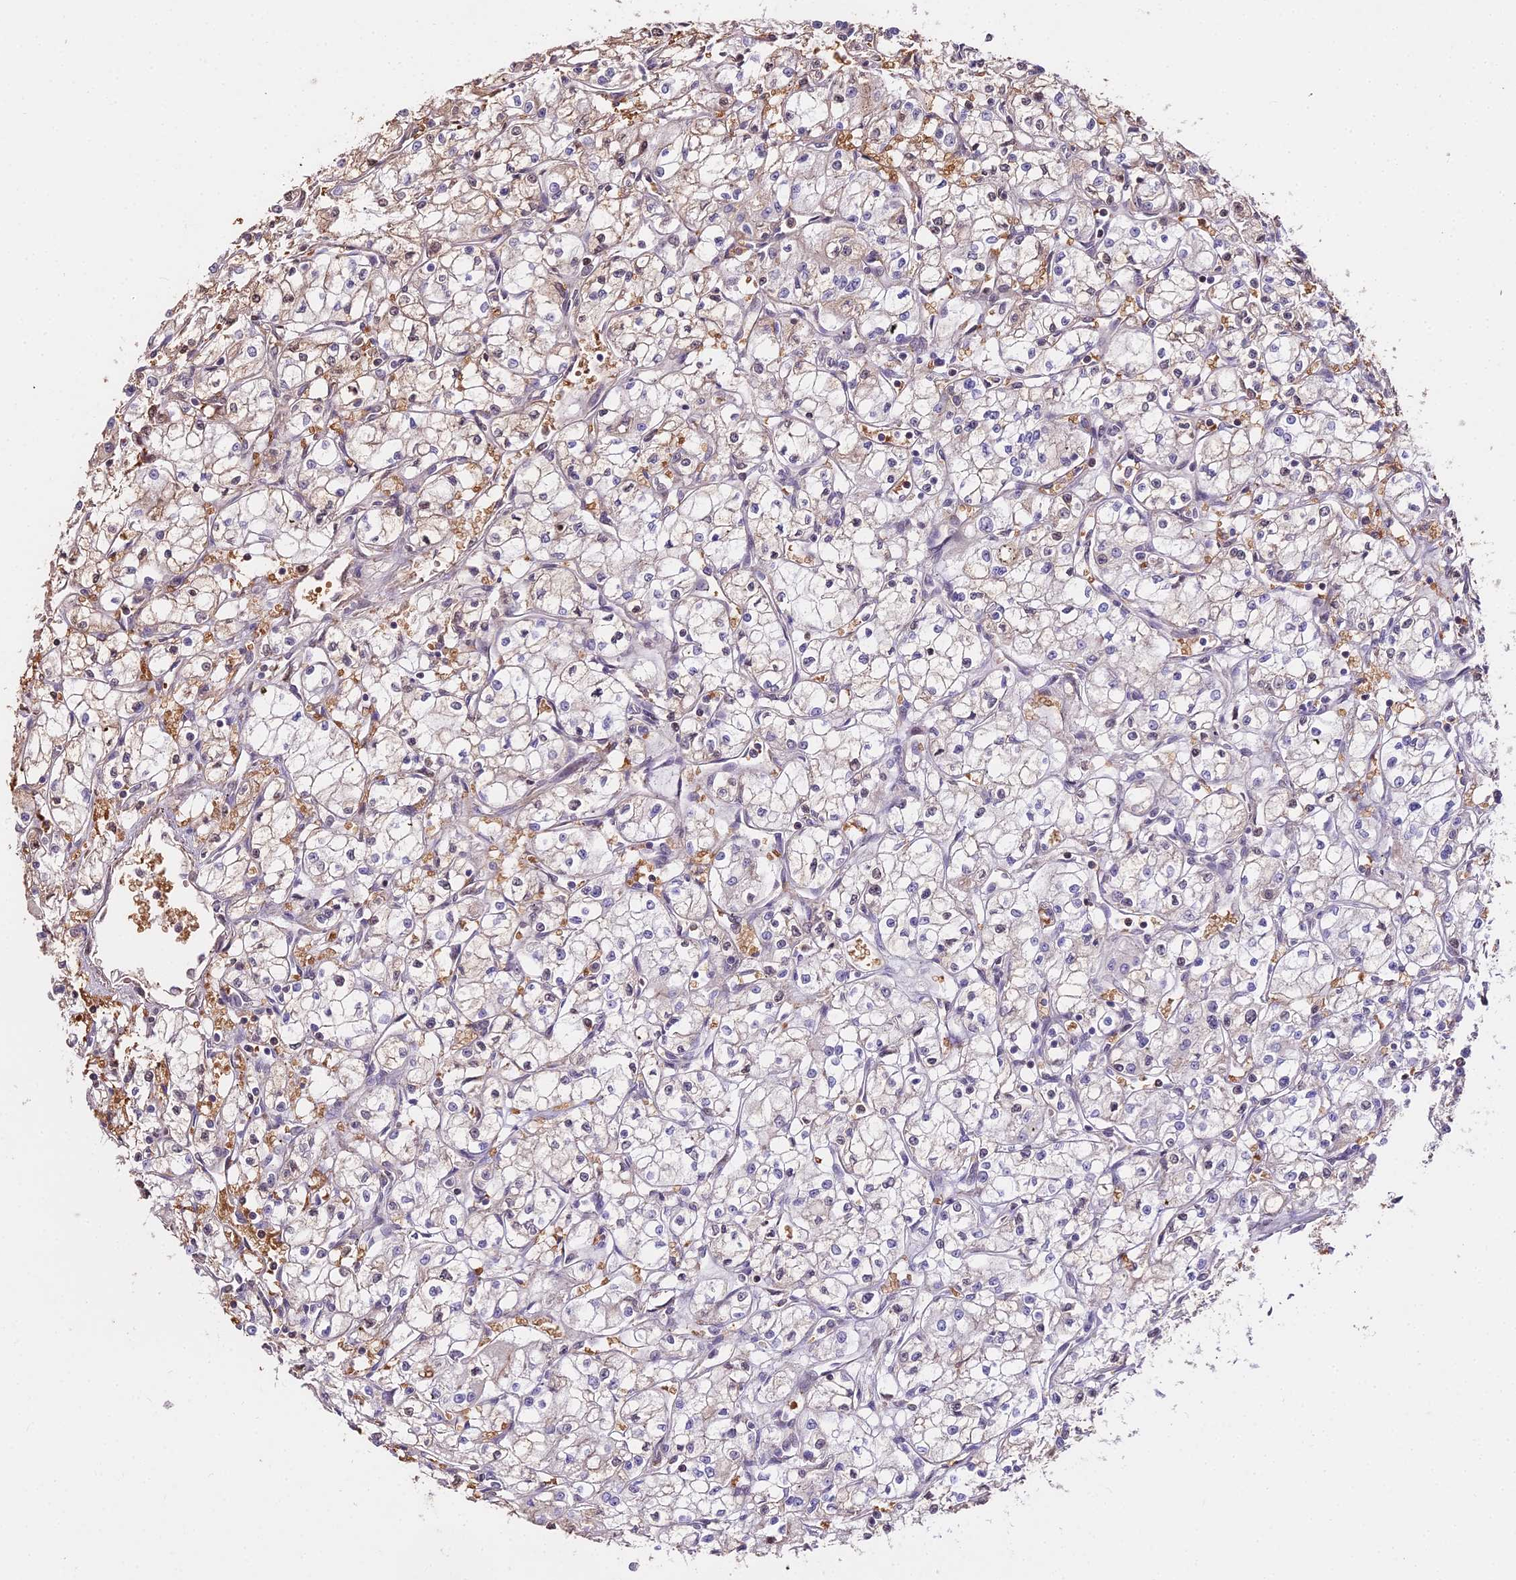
{"staining": {"intensity": "negative", "quantity": "none", "location": "none"}, "tissue": "renal cancer", "cell_type": "Tumor cells", "image_type": "cancer", "snomed": [{"axis": "morphology", "description": "Adenocarcinoma, NOS"}, {"axis": "topography", "description": "Kidney"}], "caption": "Histopathology image shows no protein expression in tumor cells of adenocarcinoma (renal) tissue. Nuclei are stained in blue.", "gene": "ZDBF2", "patient": {"sex": "male", "age": 59}}